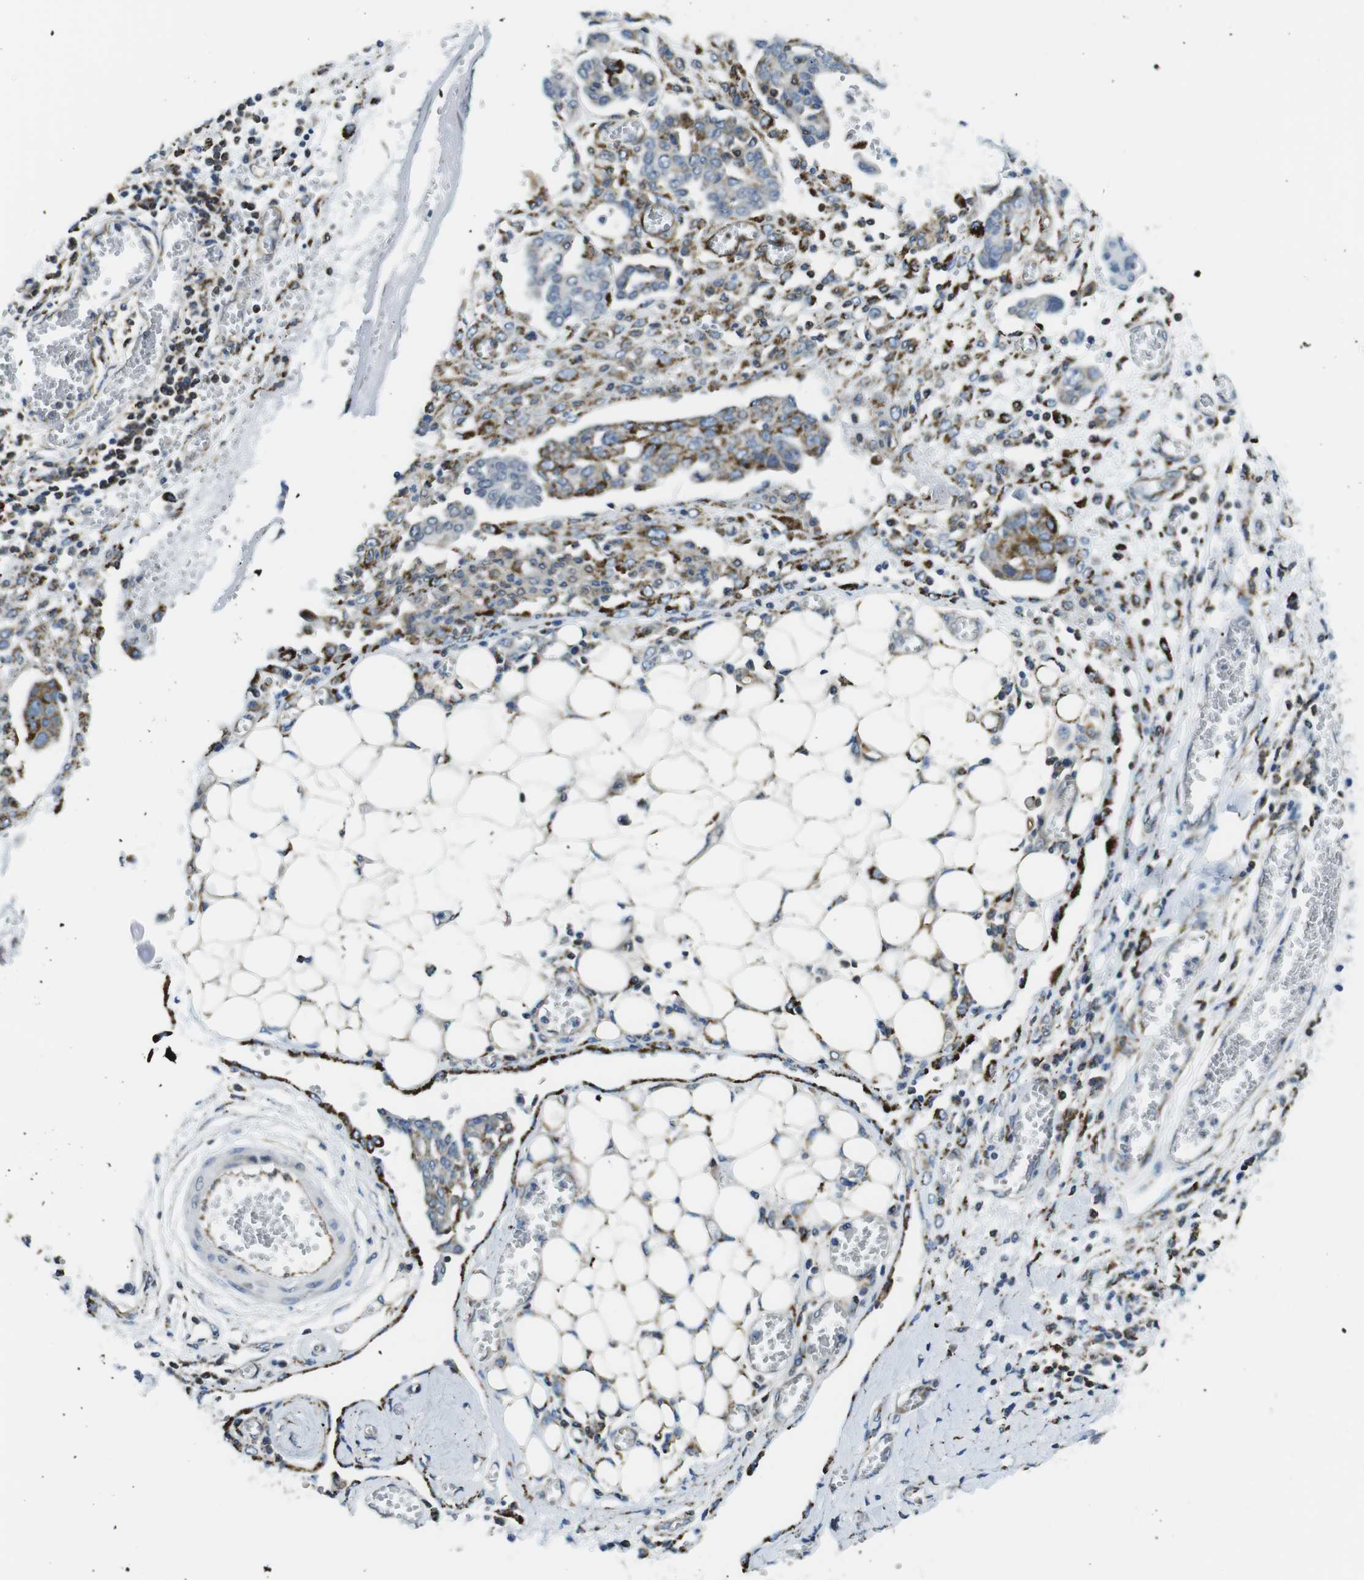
{"staining": {"intensity": "moderate", "quantity": "25%-75%", "location": "cytoplasmic/membranous"}, "tissue": "ovarian cancer", "cell_type": "Tumor cells", "image_type": "cancer", "snomed": [{"axis": "morphology", "description": "Cystadenocarcinoma, serous, NOS"}, {"axis": "topography", "description": "Soft tissue"}, {"axis": "topography", "description": "Ovary"}], "caption": "An IHC photomicrograph of tumor tissue is shown. Protein staining in brown shows moderate cytoplasmic/membranous positivity in ovarian cancer within tumor cells.", "gene": "KCNE3", "patient": {"sex": "female", "age": 57}}